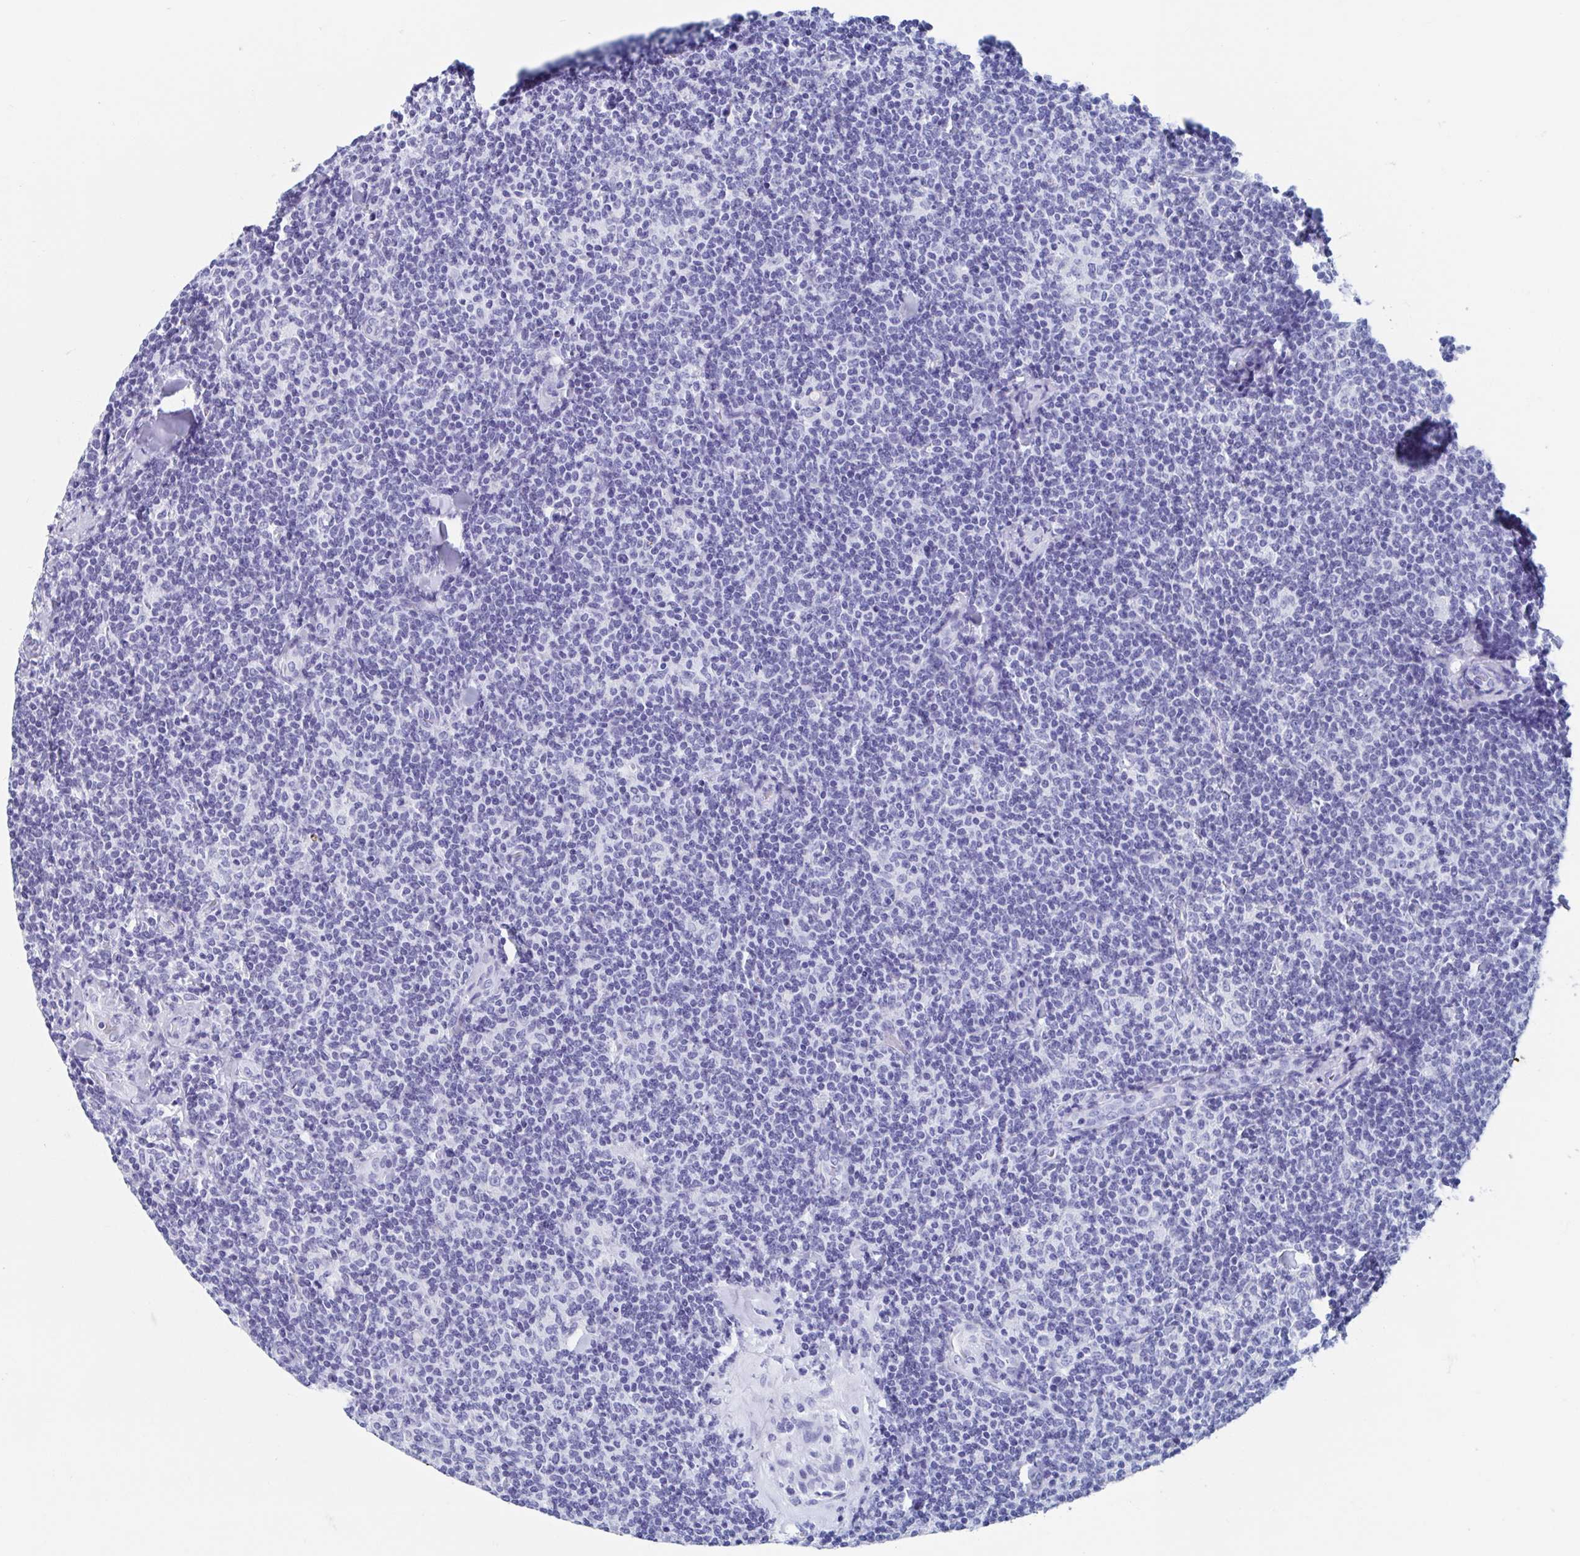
{"staining": {"intensity": "negative", "quantity": "none", "location": "none"}, "tissue": "lymphoma", "cell_type": "Tumor cells", "image_type": "cancer", "snomed": [{"axis": "morphology", "description": "Malignant lymphoma, non-Hodgkin's type, Low grade"}, {"axis": "topography", "description": "Lymph node"}], "caption": "Immunohistochemical staining of lymphoma exhibits no significant staining in tumor cells.", "gene": "HDGFL1", "patient": {"sex": "female", "age": 56}}